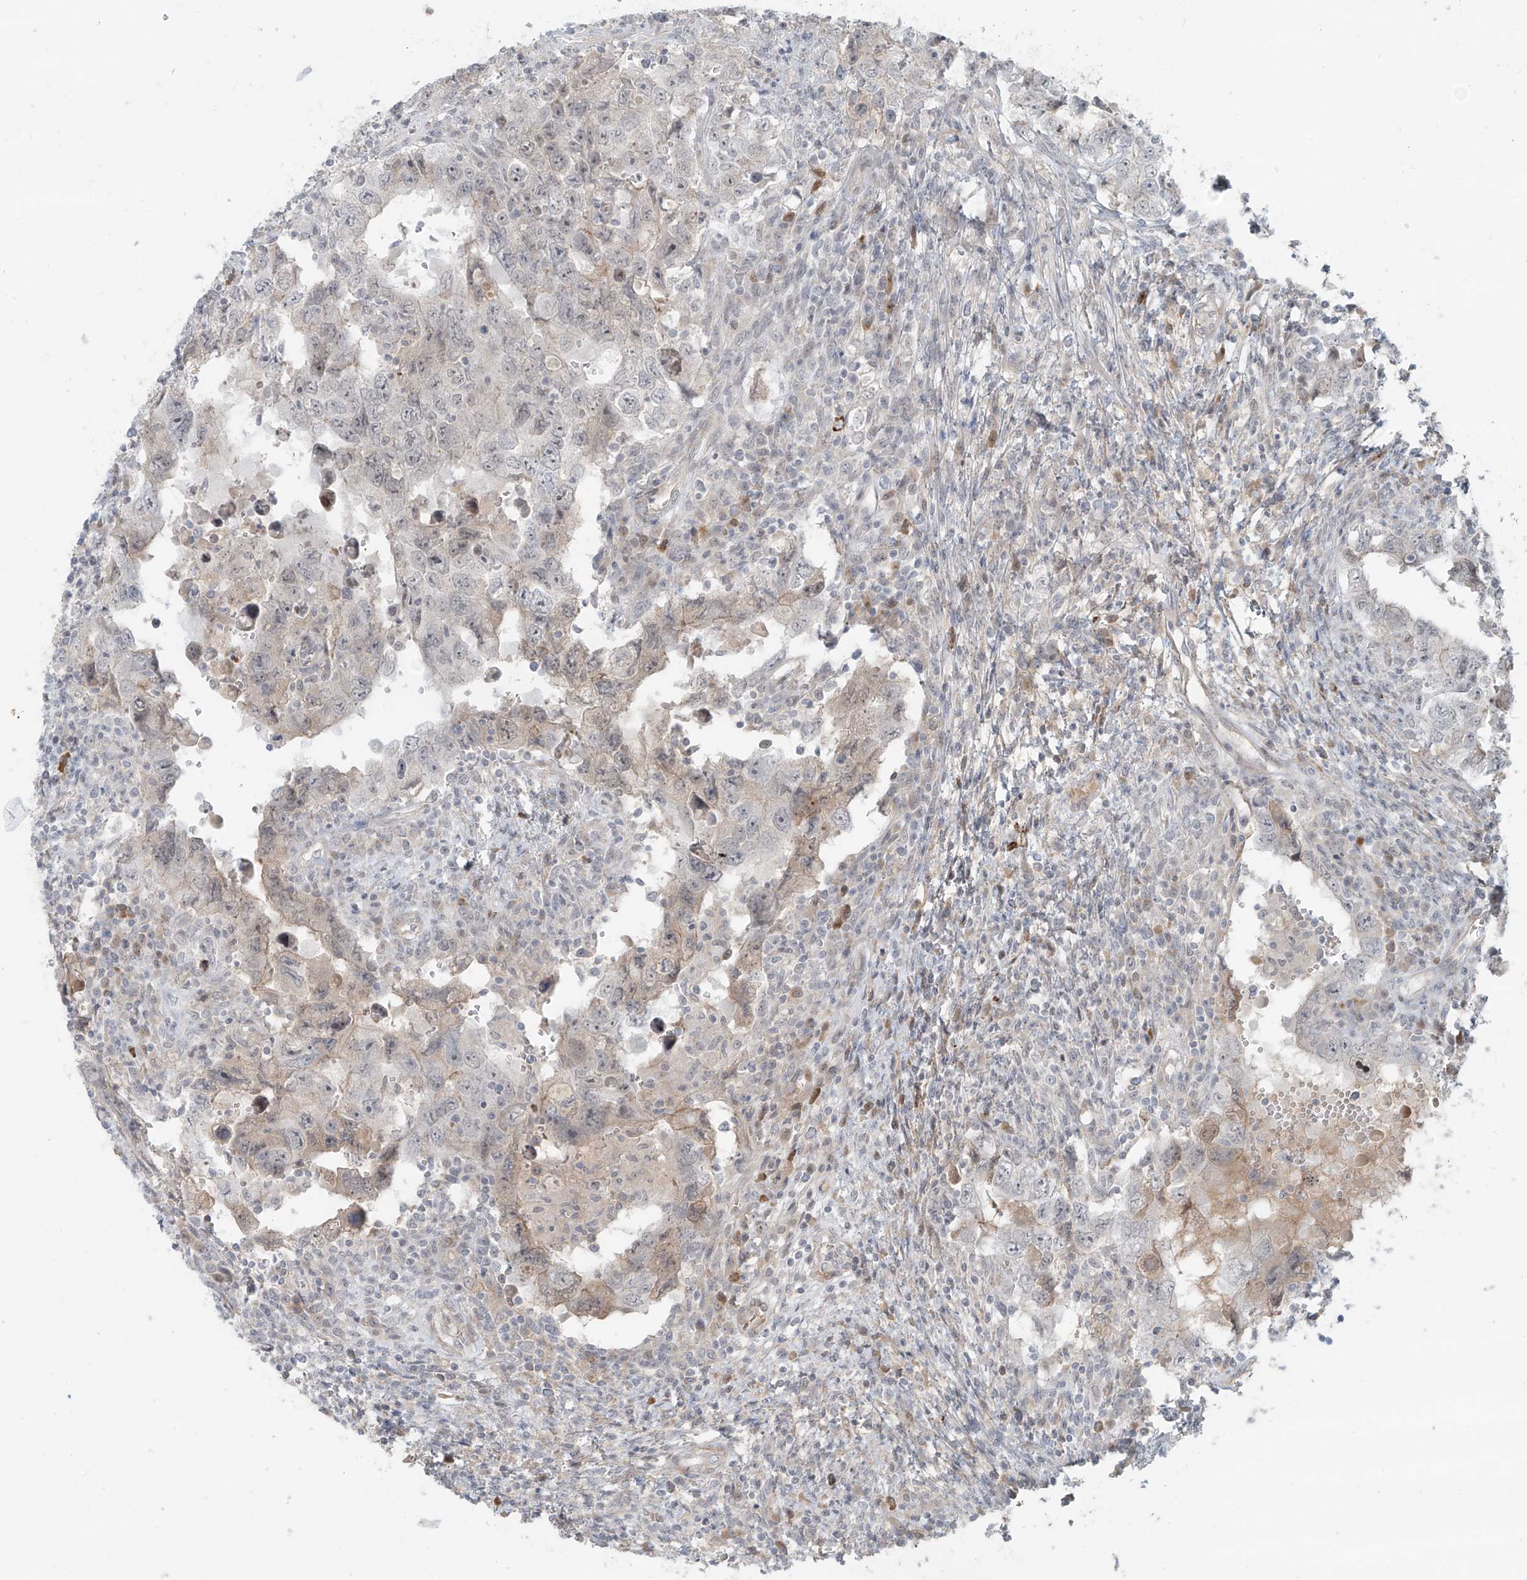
{"staining": {"intensity": "negative", "quantity": "none", "location": "none"}, "tissue": "testis cancer", "cell_type": "Tumor cells", "image_type": "cancer", "snomed": [{"axis": "morphology", "description": "Carcinoma, Embryonal, NOS"}, {"axis": "topography", "description": "Testis"}], "caption": "This histopathology image is of testis cancer stained with immunohistochemistry (IHC) to label a protein in brown with the nuclei are counter-stained blue. There is no positivity in tumor cells.", "gene": "RASGEF1A", "patient": {"sex": "male", "age": 26}}